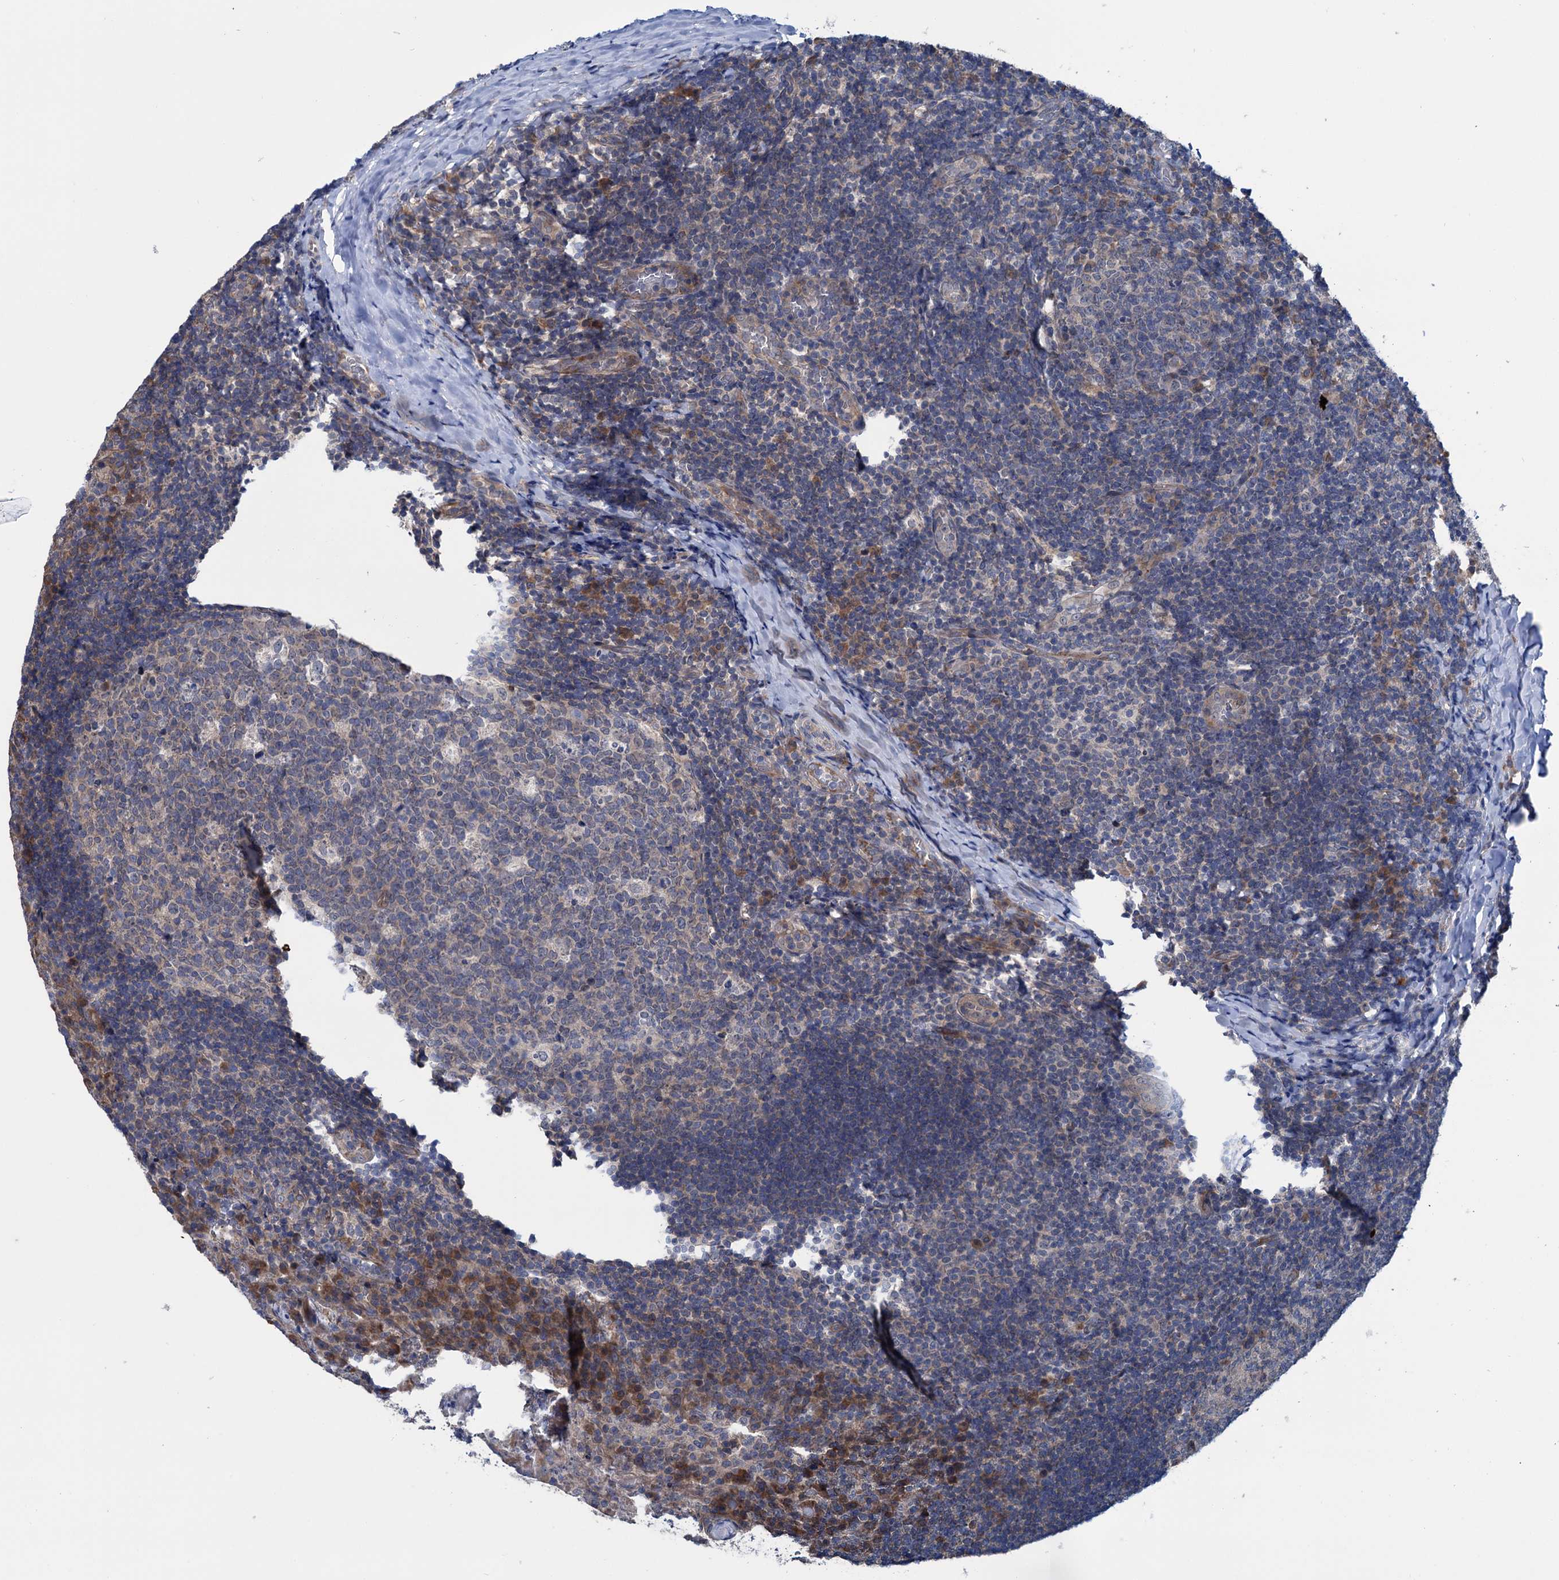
{"staining": {"intensity": "weak", "quantity": "<25%", "location": "cytoplasmic/membranous"}, "tissue": "tonsil", "cell_type": "Germinal center cells", "image_type": "normal", "snomed": [{"axis": "morphology", "description": "Normal tissue, NOS"}, {"axis": "topography", "description": "Tonsil"}], "caption": "An IHC micrograph of benign tonsil is shown. There is no staining in germinal center cells of tonsil. (DAB (3,3'-diaminobenzidine) IHC, high magnification).", "gene": "EYA4", "patient": {"sex": "male", "age": 17}}